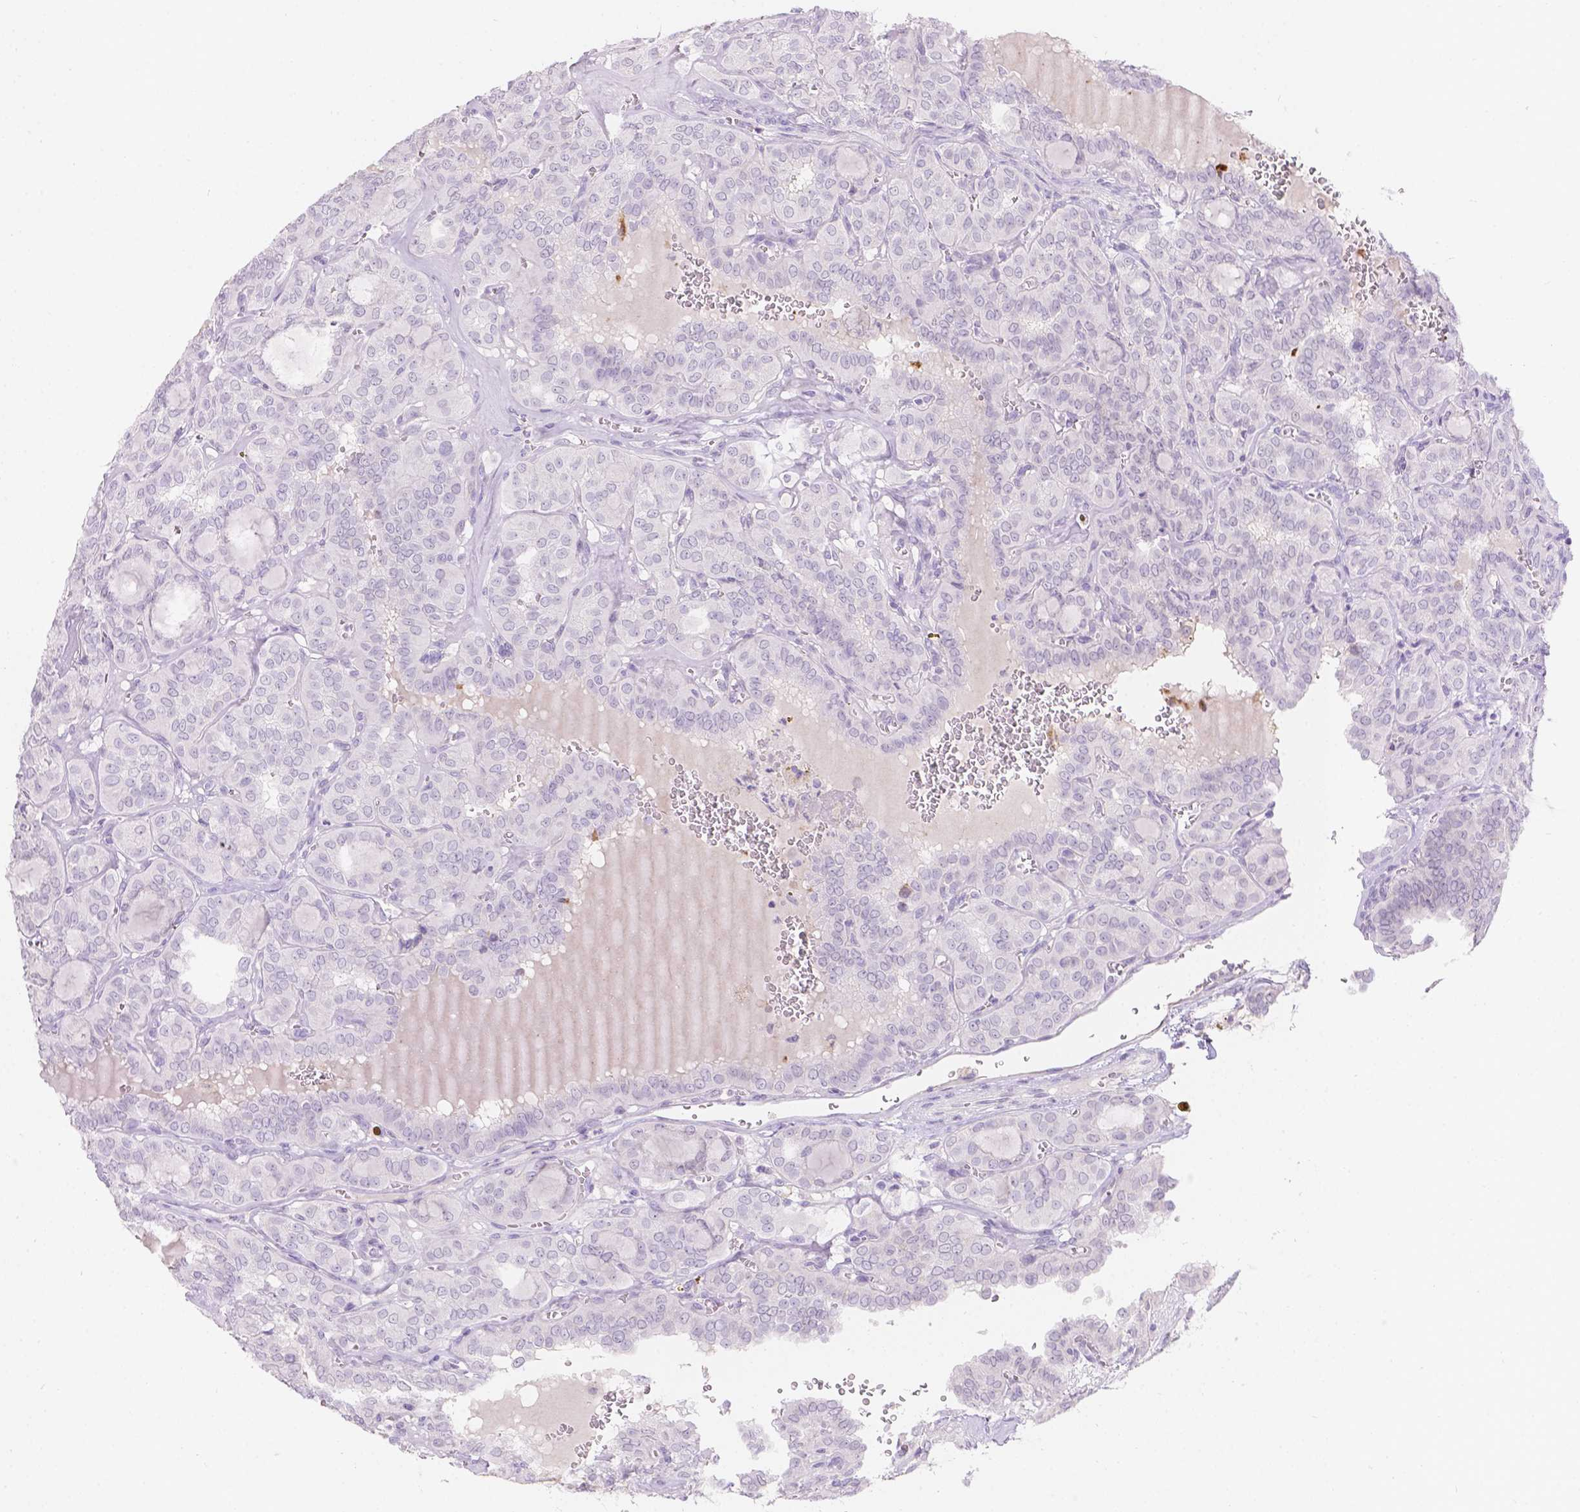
{"staining": {"intensity": "negative", "quantity": "none", "location": "none"}, "tissue": "thyroid cancer", "cell_type": "Tumor cells", "image_type": "cancer", "snomed": [{"axis": "morphology", "description": "Papillary adenocarcinoma, NOS"}, {"axis": "topography", "description": "Thyroid gland"}], "caption": "The photomicrograph shows no staining of tumor cells in thyroid cancer (papillary adenocarcinoma).", "gene": "HTN3", "patient": {"sex": "female", "age": 41}}